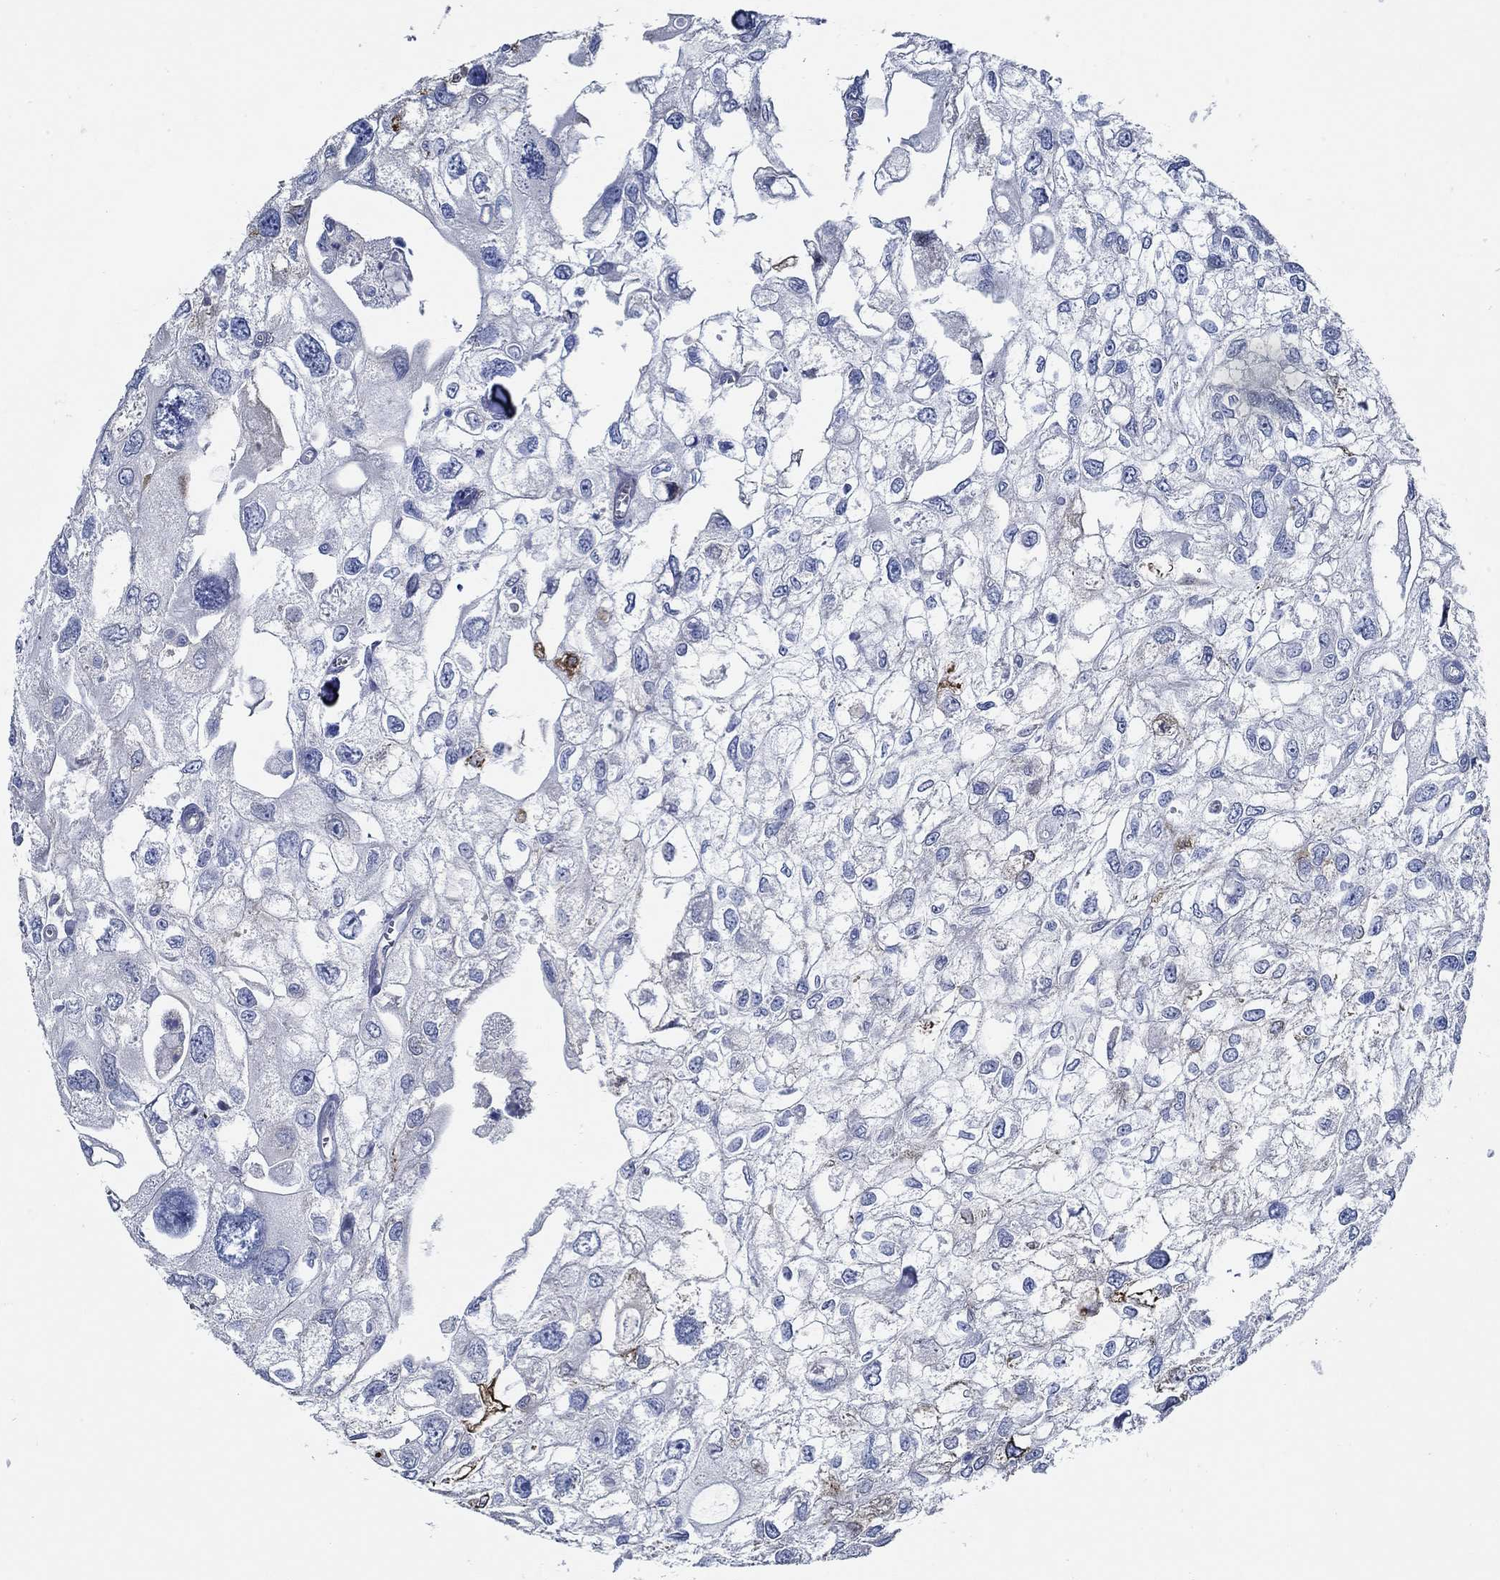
{"staining": {"intensity": "negative", "quantity": "none", "location": "none"}, "tissue": "urothelial cancer", "cell_type": "Tumor cells", "image_type": "cancer", "snomed": [{"axis": "morphology", "description": "Urothelial carcinoma, High grade"}, {"axis": "topography", "description": "Urinary bladder"}], "caption": "This is an IHC histopathology image of human urothelial cancer. There is no expression in tumor cells.", "gene": "HECW2", "patient": {"sex": "male", "age": 59}}